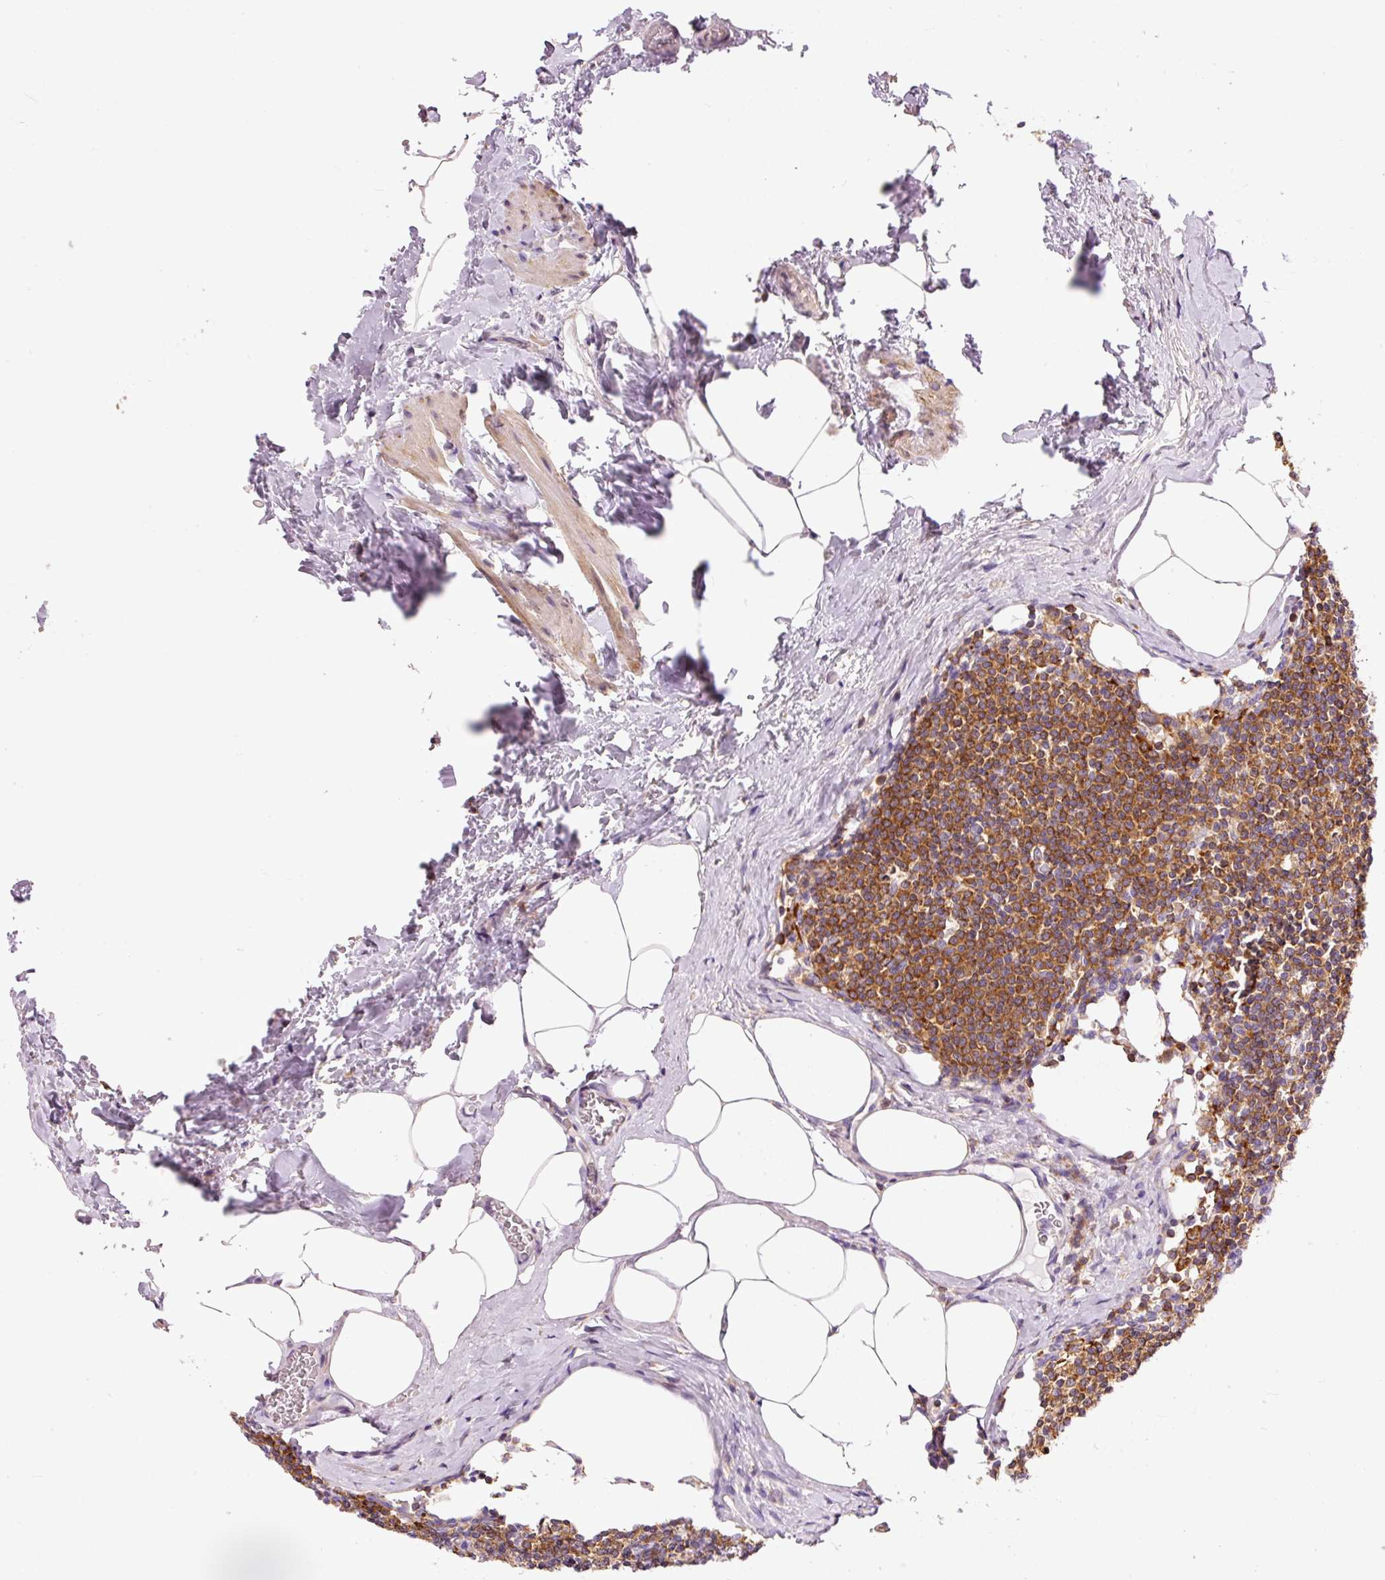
{"staining": {"intensity": "moderate", "quantity": "25%-75%", "location": "cytoplasmic/membranous"}, "tissue": "lymph node", "cell_type": "Germinal center cells", "image_type": "normal", "snomed": [{"axis": "morphology", "description": "Normal tissue, NOS"}, {"axis": "topography", "description": "Lymph node"}], "caption": "Protein expression analysis of benign human lymph node reveals moderate cytoplasmic/membranous staining in approximately 25%-75% of germinal center cells.", "gene": "DOK6", "patient": {"sex": "female", "age": 59}}